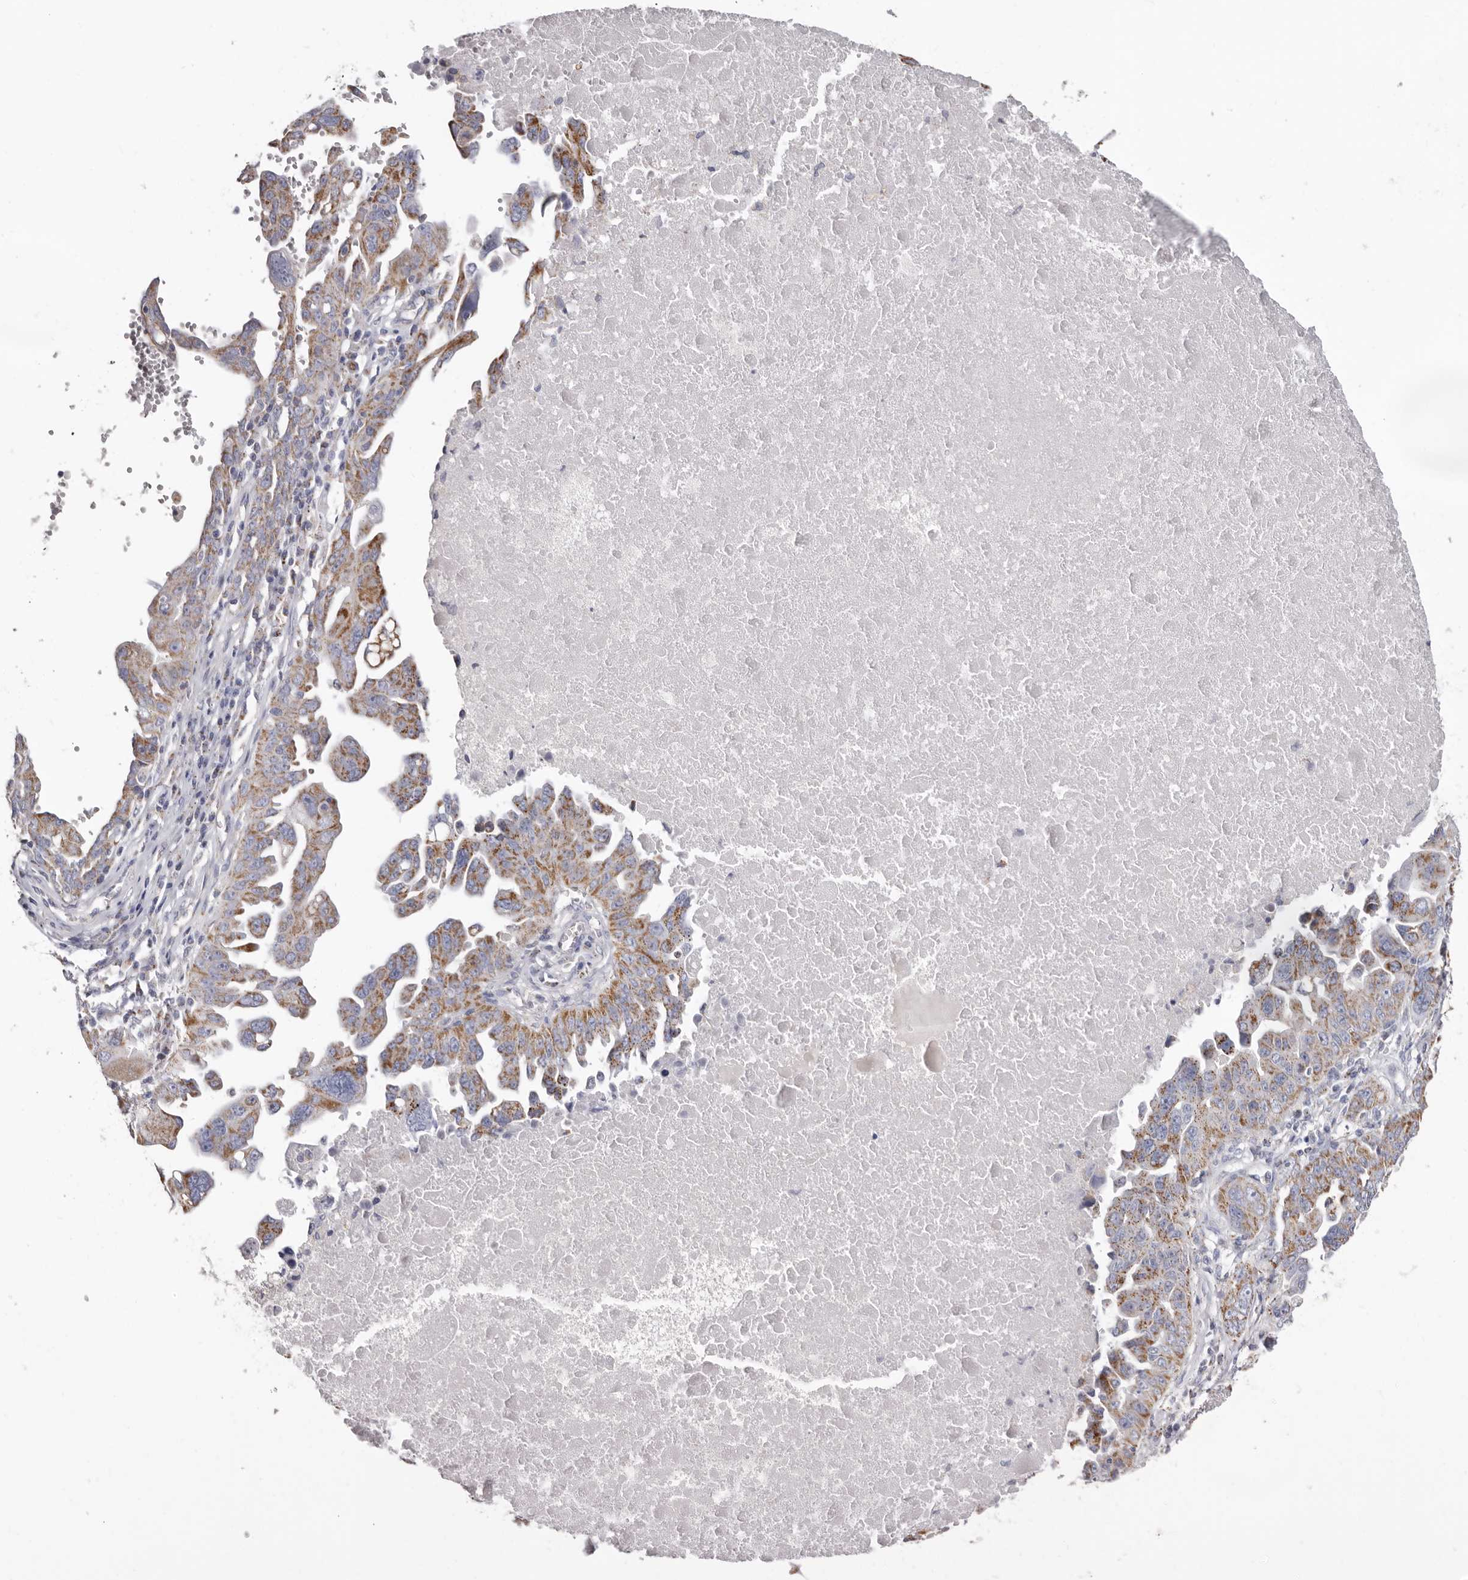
{"staining": {"intensity": "moderate", "quantity": "25%-75%", "location": "cytoplasmic/membranous"}, "tissue": "ovarian cancer", "cell_type": "Tumor cells", "image_type": "cancer", "snomed": [{"axis": "morphology", "description": "Carcinoma, endometroid"}, {"axis": "topography", "description": "Ovary"}], "caption": "High-magnification brightfield microscopy of endometroid carcinoma (ovarian) stained with DAB (brown) and counterstained with hematoxylin (blue). tumor cells exhibit moderate cytoplasmic/membranous positivity is present in approximately25%-75% of cells.", "gene": "RSPO2", "patient": {"sex": "female", "age": 62}}